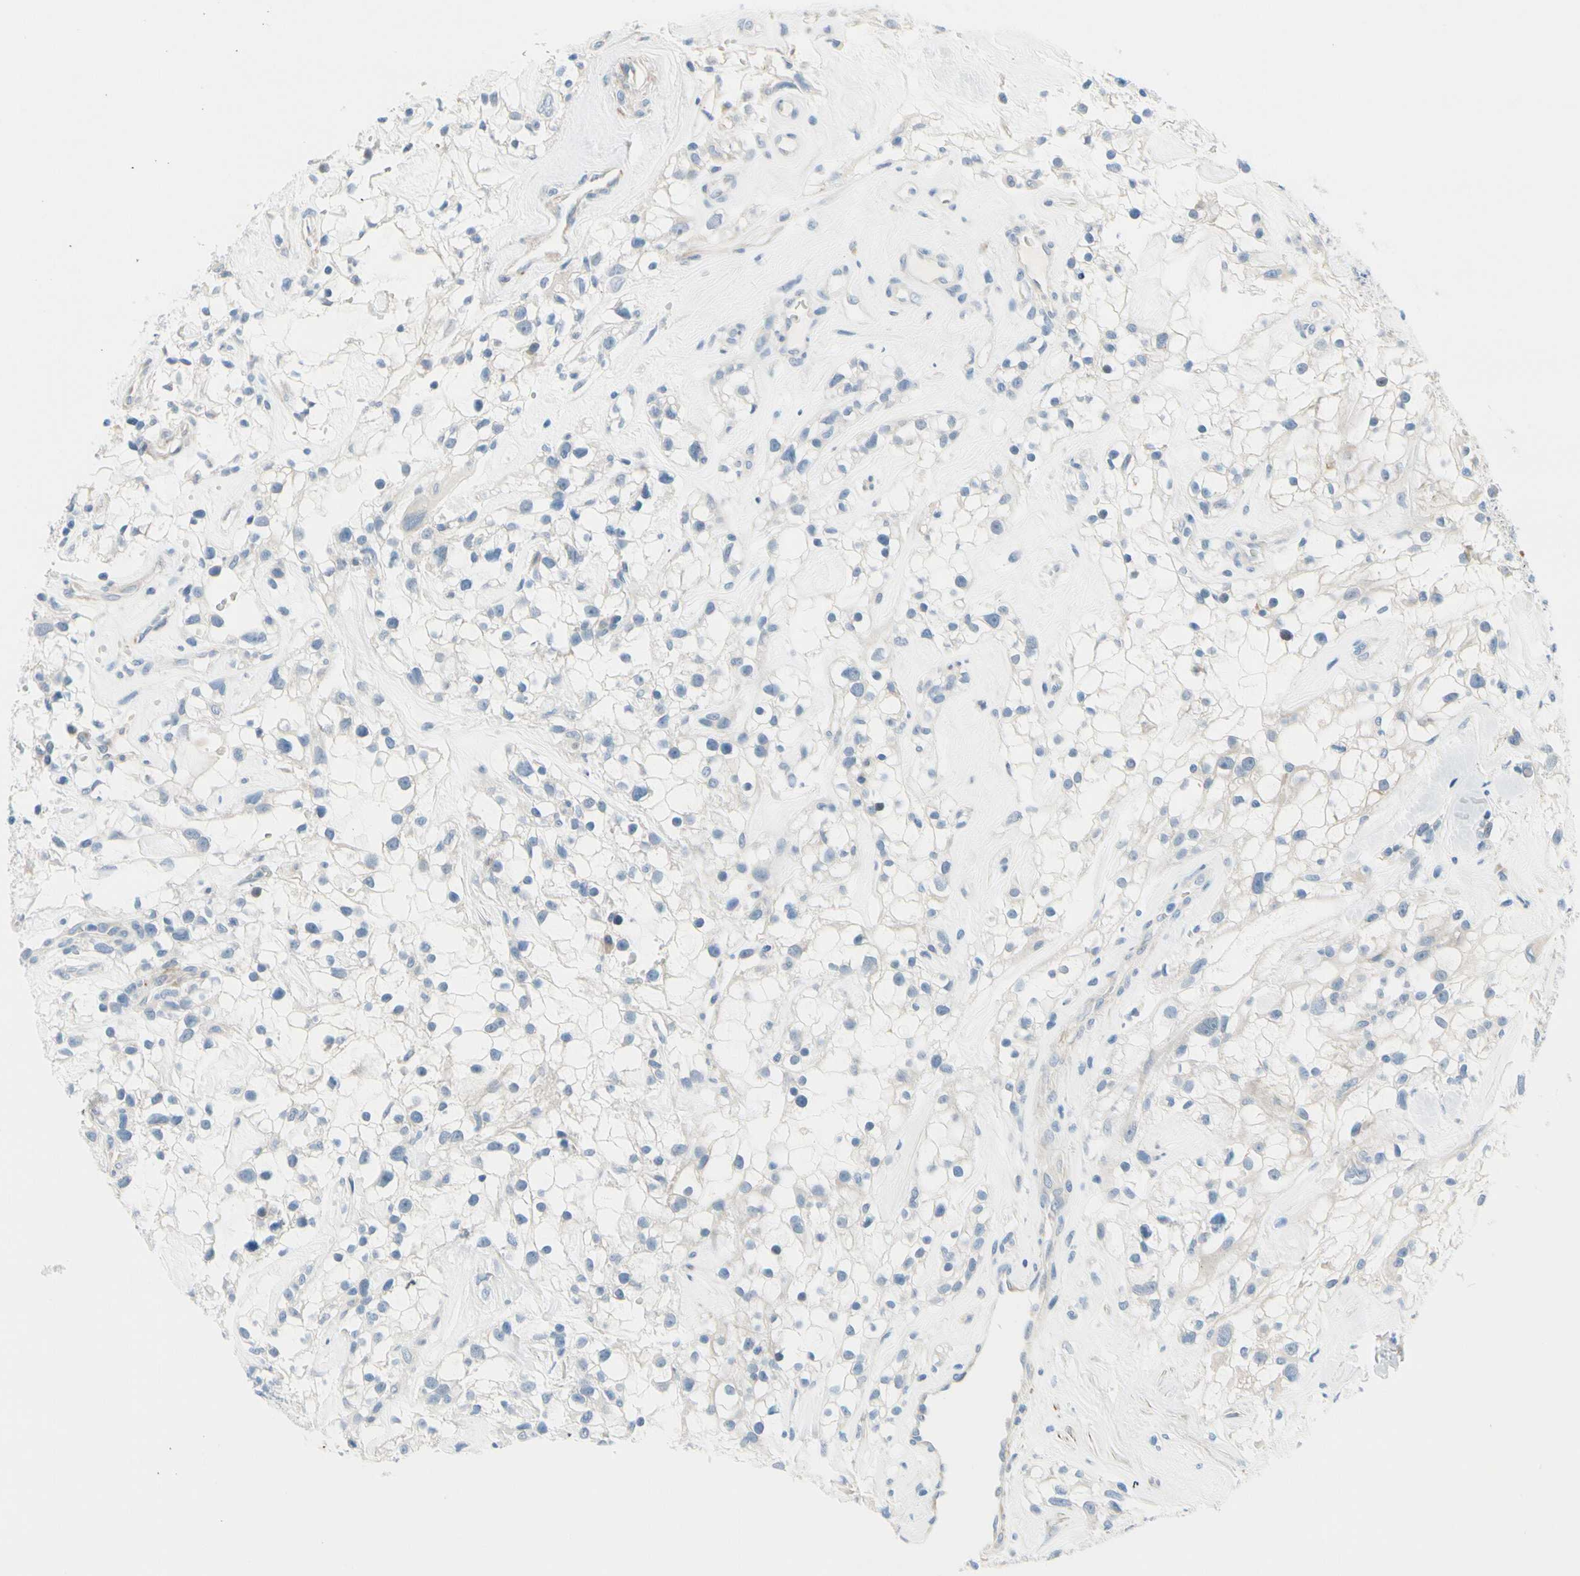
{"staining": {"intensity": "negative", "quantity": "none", "location": "none"}, "tissue": "renal cancer", "cell_type": "Tumor cells", "image_type": "cancer", "snomed": [{"axis": "morphology", "description": "Adenocarcinoma, NOS"}, {"axis": "topography", "description": "Kidney"}], "caption": "Immunohistochemistry (IHC) image of human adenocarcinoma (renal) stained for a protein (brown), which reveals no staining in tumor cells.", "gene": "FCER2", "patient": {"sex": "female", "age": 60}}